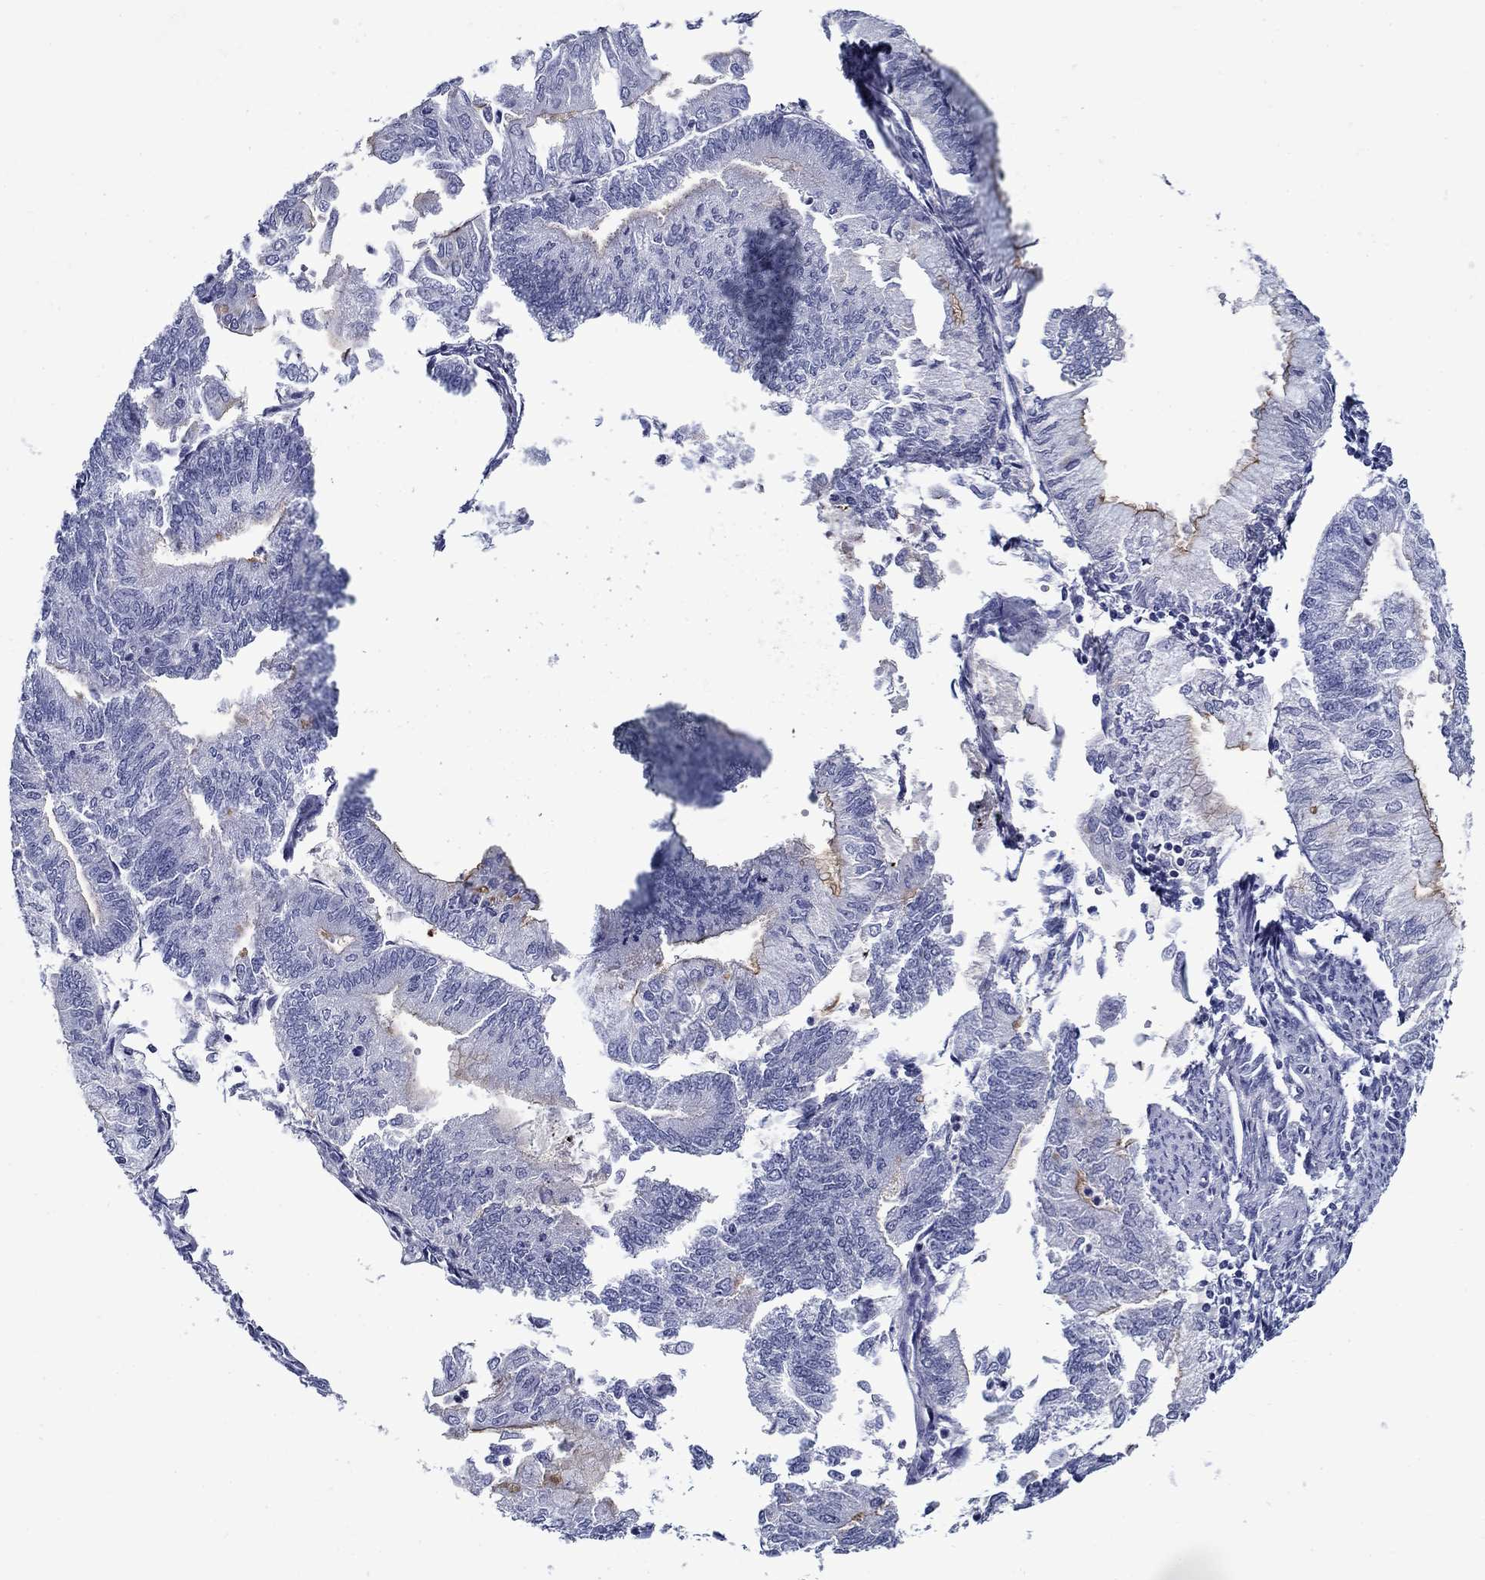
{"staining": {"intensity": "moderate", "quantity": "<25%", "location": "cytoplasmic/membranous"}, "tissue": "endometrial cancer", "cell_type": "Tumor cells", "image_type": "cancer", "snomed": [{"axis": "morphology", "description": "Adenocarcinoma, NOS"}, {"axis": "topography", "description": "Endometrium"}], "caption": "Immunohistochemical staining of human endometrial cancer (adenocarcinoma) demonstrates low levels of moderate cytoplasmic/membranous positivity in approximately <25% of tumor cells.", "gene": "C4orf19", "patient": {"sex": "female", "age": 59}}